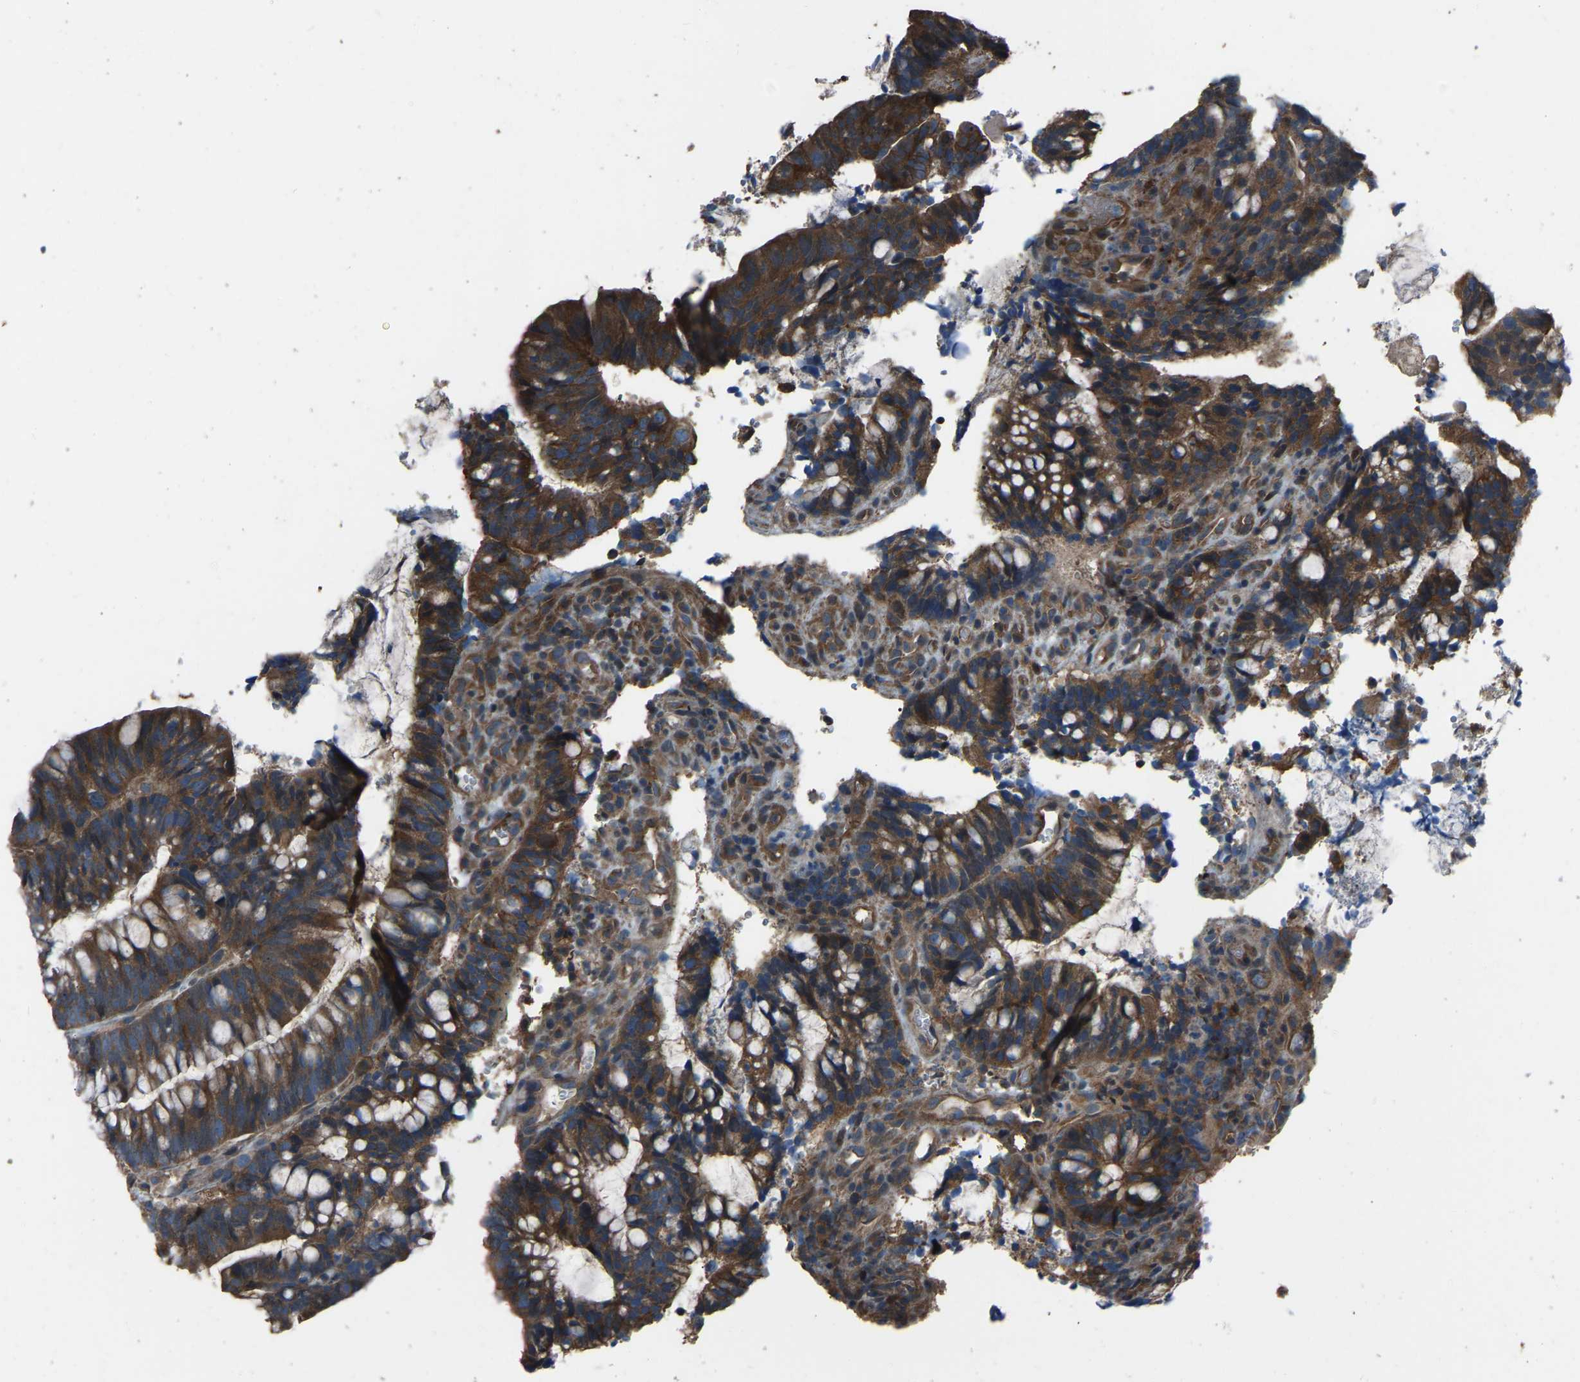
{"staining": {"intensity": "strong", "quantity": ">75%", "location": "cytoplasmic/membranous"}, "tissue": "colorectal cancer", "cell_type": "Tumor cells", "image_type": "cancer", "snomed": [{"axis": "morphology", "description": "Adenocarcinoma, NOS"}, {"axis": "topography", "description": "Colon"}], "caption": "Colorectal adenocarcinoma stained with immunohistochemistry (IHC) demonstrates strong cytoplasmic/membranous staining in approximately >75% of tumor cells. Ihc stains the protein in brown and the nuclei are stained blue.", "gene": "SLC4A2", "patient": {"sex": "female", "age": 66}}